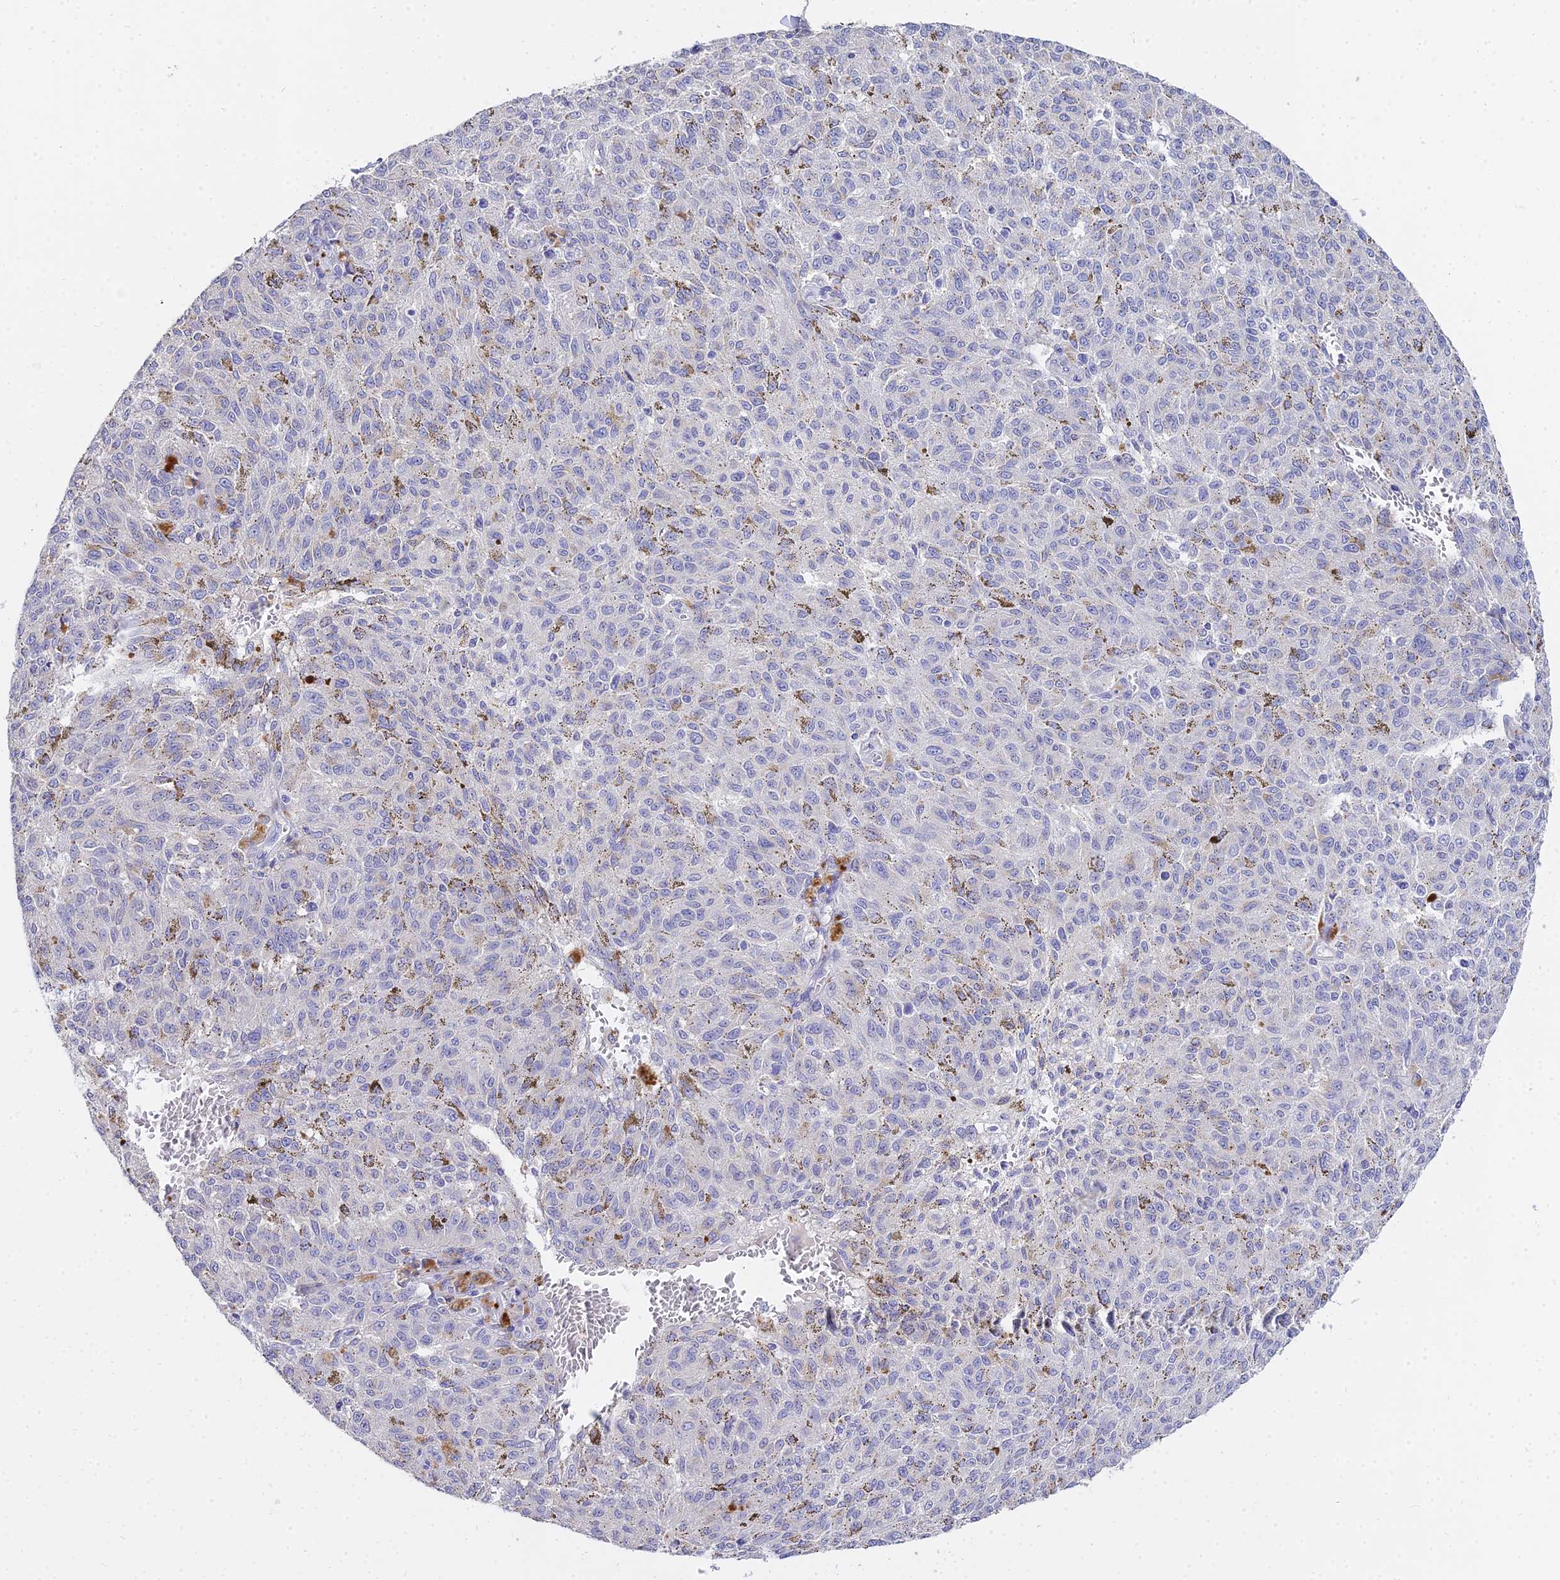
{"staining": {"intensity": "negative", "quantity": "none", "location": "none"}, "tissue": "melanoma", "cell_type": "Tumor cells", "image_type": "cancer", "snomed": [{"axis": "morphology", "description": "Malignant melanoma, NOS"}, {"axis": "topography", "description": "Skin"}], "caption": "IHC histopathology image of melanoma stained for a protein (brown), which displays no staining in tumor cells. (Stains: DAB immunohistochemistry with hematoxylin counter stain, Microscopy: brightfield microscopy at high magnification).", "gene": "VWC2L", "patient": {"sex": "female", "age": 72}}